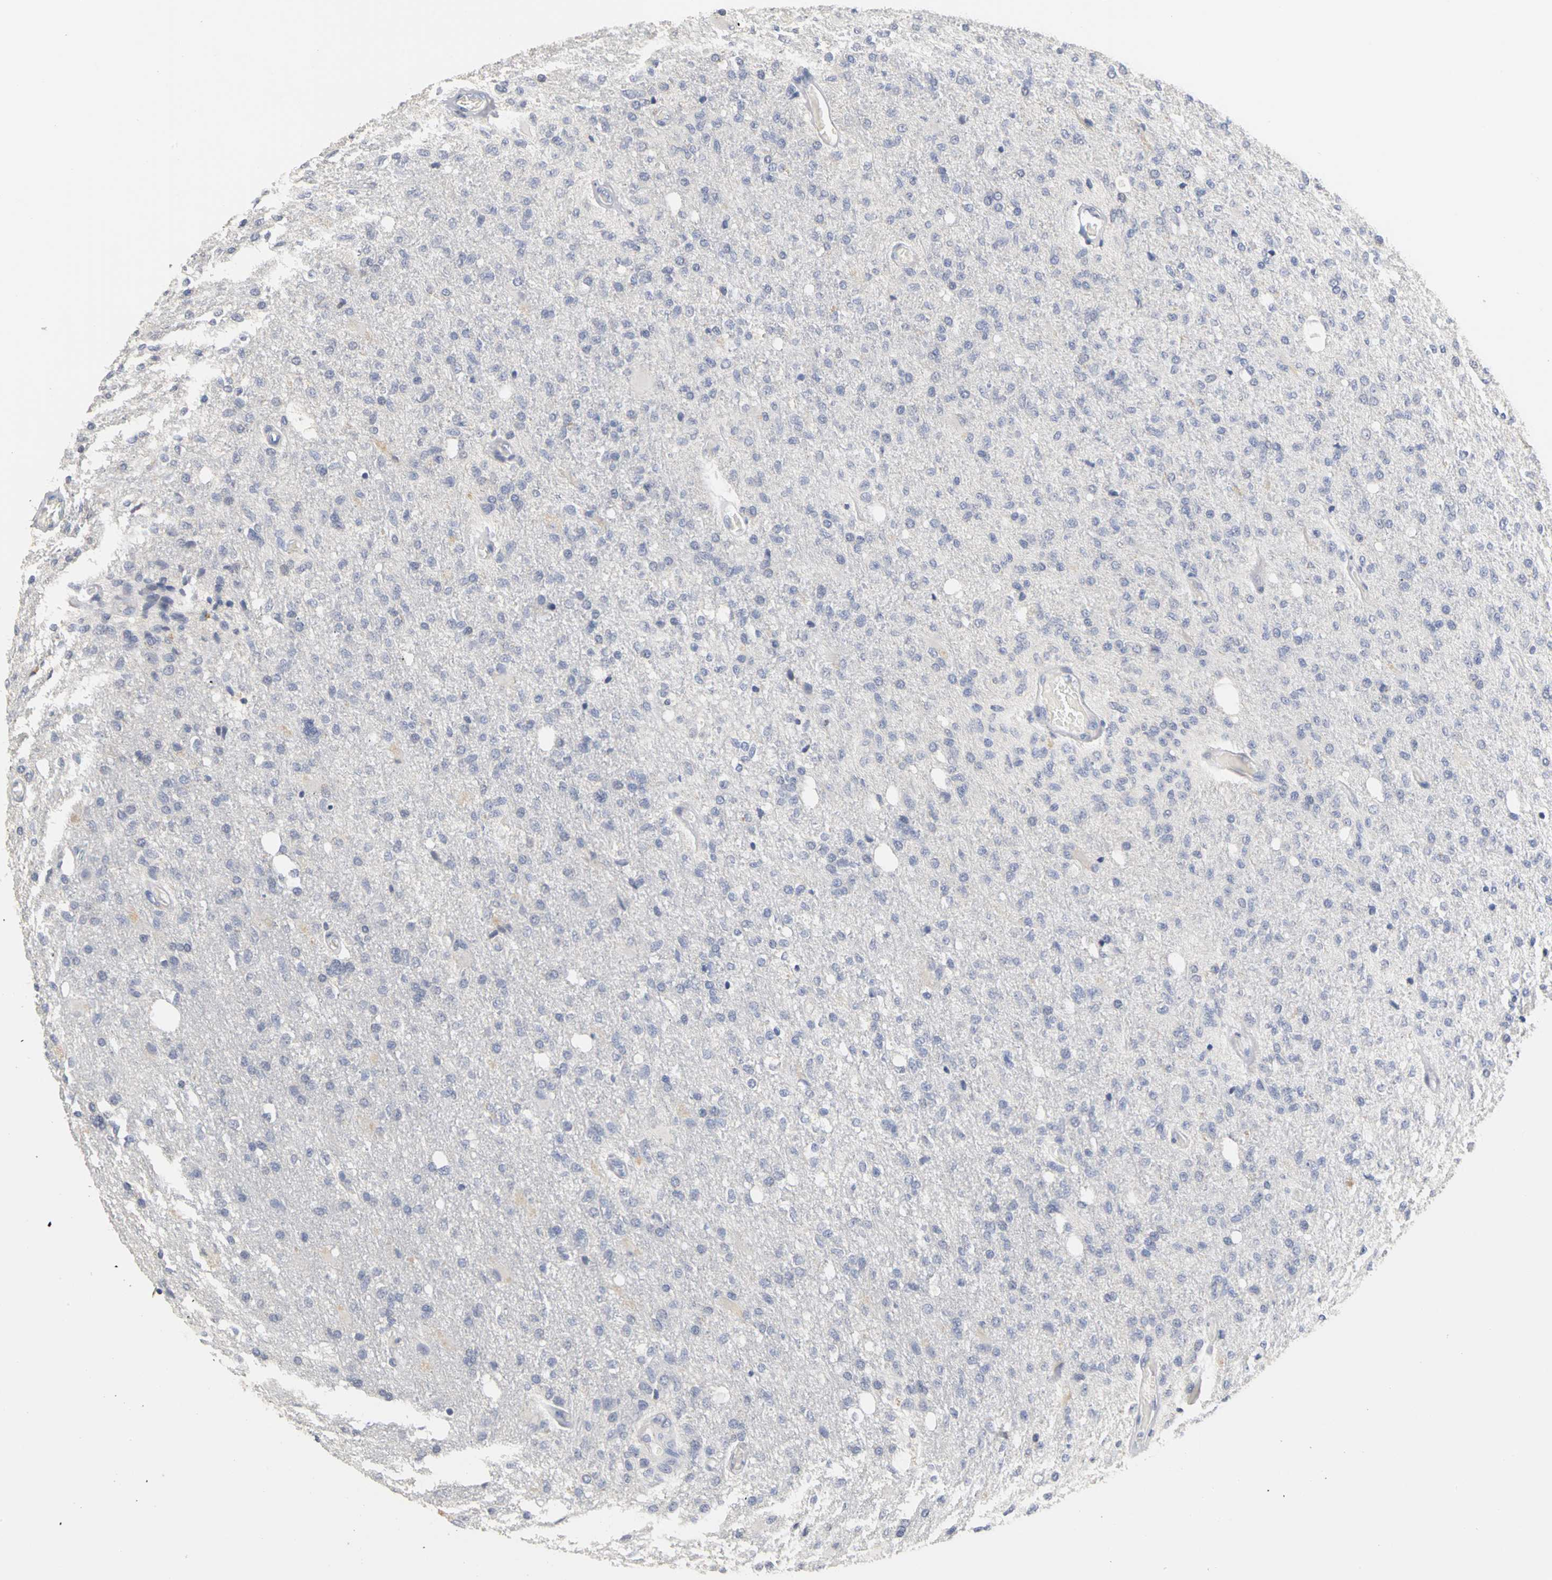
{"staining": {"intensity": "negative", "quantity": "none", "location": "none"}, "tissue": "glioma", "cell_type": "Tumor cells", "image_type": "cancer", "snomed": [{"axis": "morphology", "description": "Normal tissue, NOS"}, {"axis": "morphology", "description": "Glioma, malignant, High grade"}, {"axis": "topography", "description": "Cerebral cortex"}], "caption": "Immunohistochemistry (IHC) histopathology image of human glioma stained for a protein (brown), which demonstrates no expression in tumor cells. (DAB IHC, high magnification).", "gene": "PGR", "patient": {"sex": "male", "age": 77}}